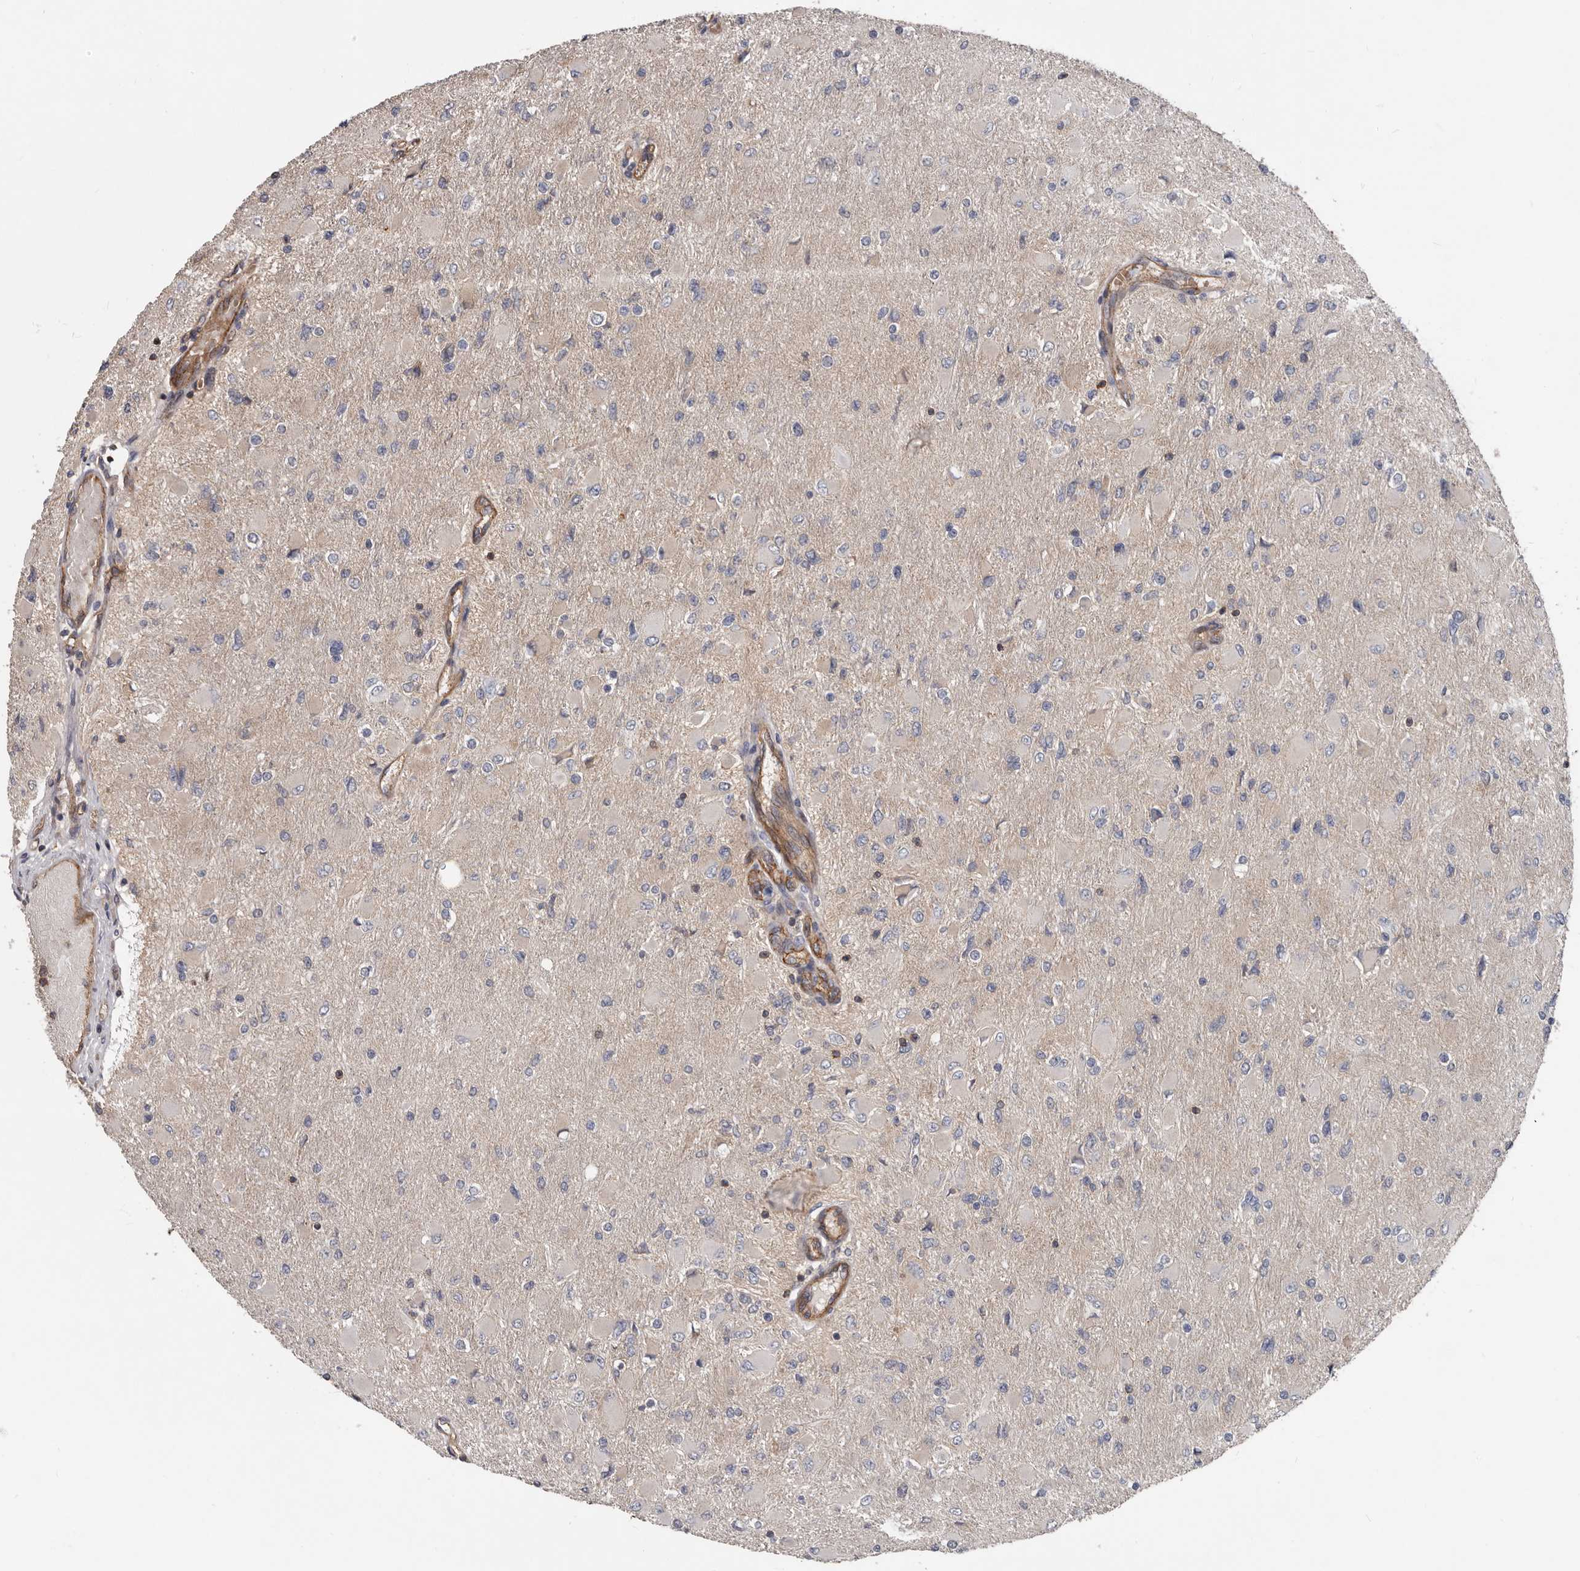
{"staining": {"intensity": "negative", "quantity": "none", "location": "none"}, "tissue": "glioma", "cell_type": "Tumor cells", "image_type": "cancer", "snomed": [{"axis": "morphology", "description": "Glioma, malignant, High grade"}, {"axis": "topography", "description": "Cerebral cortex"}], "caption": "This is an immunohistochemistry (IHC) histopathology image of human glioma. There is no staining in tumor cells.", "gene": "PNRC2", "patient": {"sex": "female", "age": 36}}